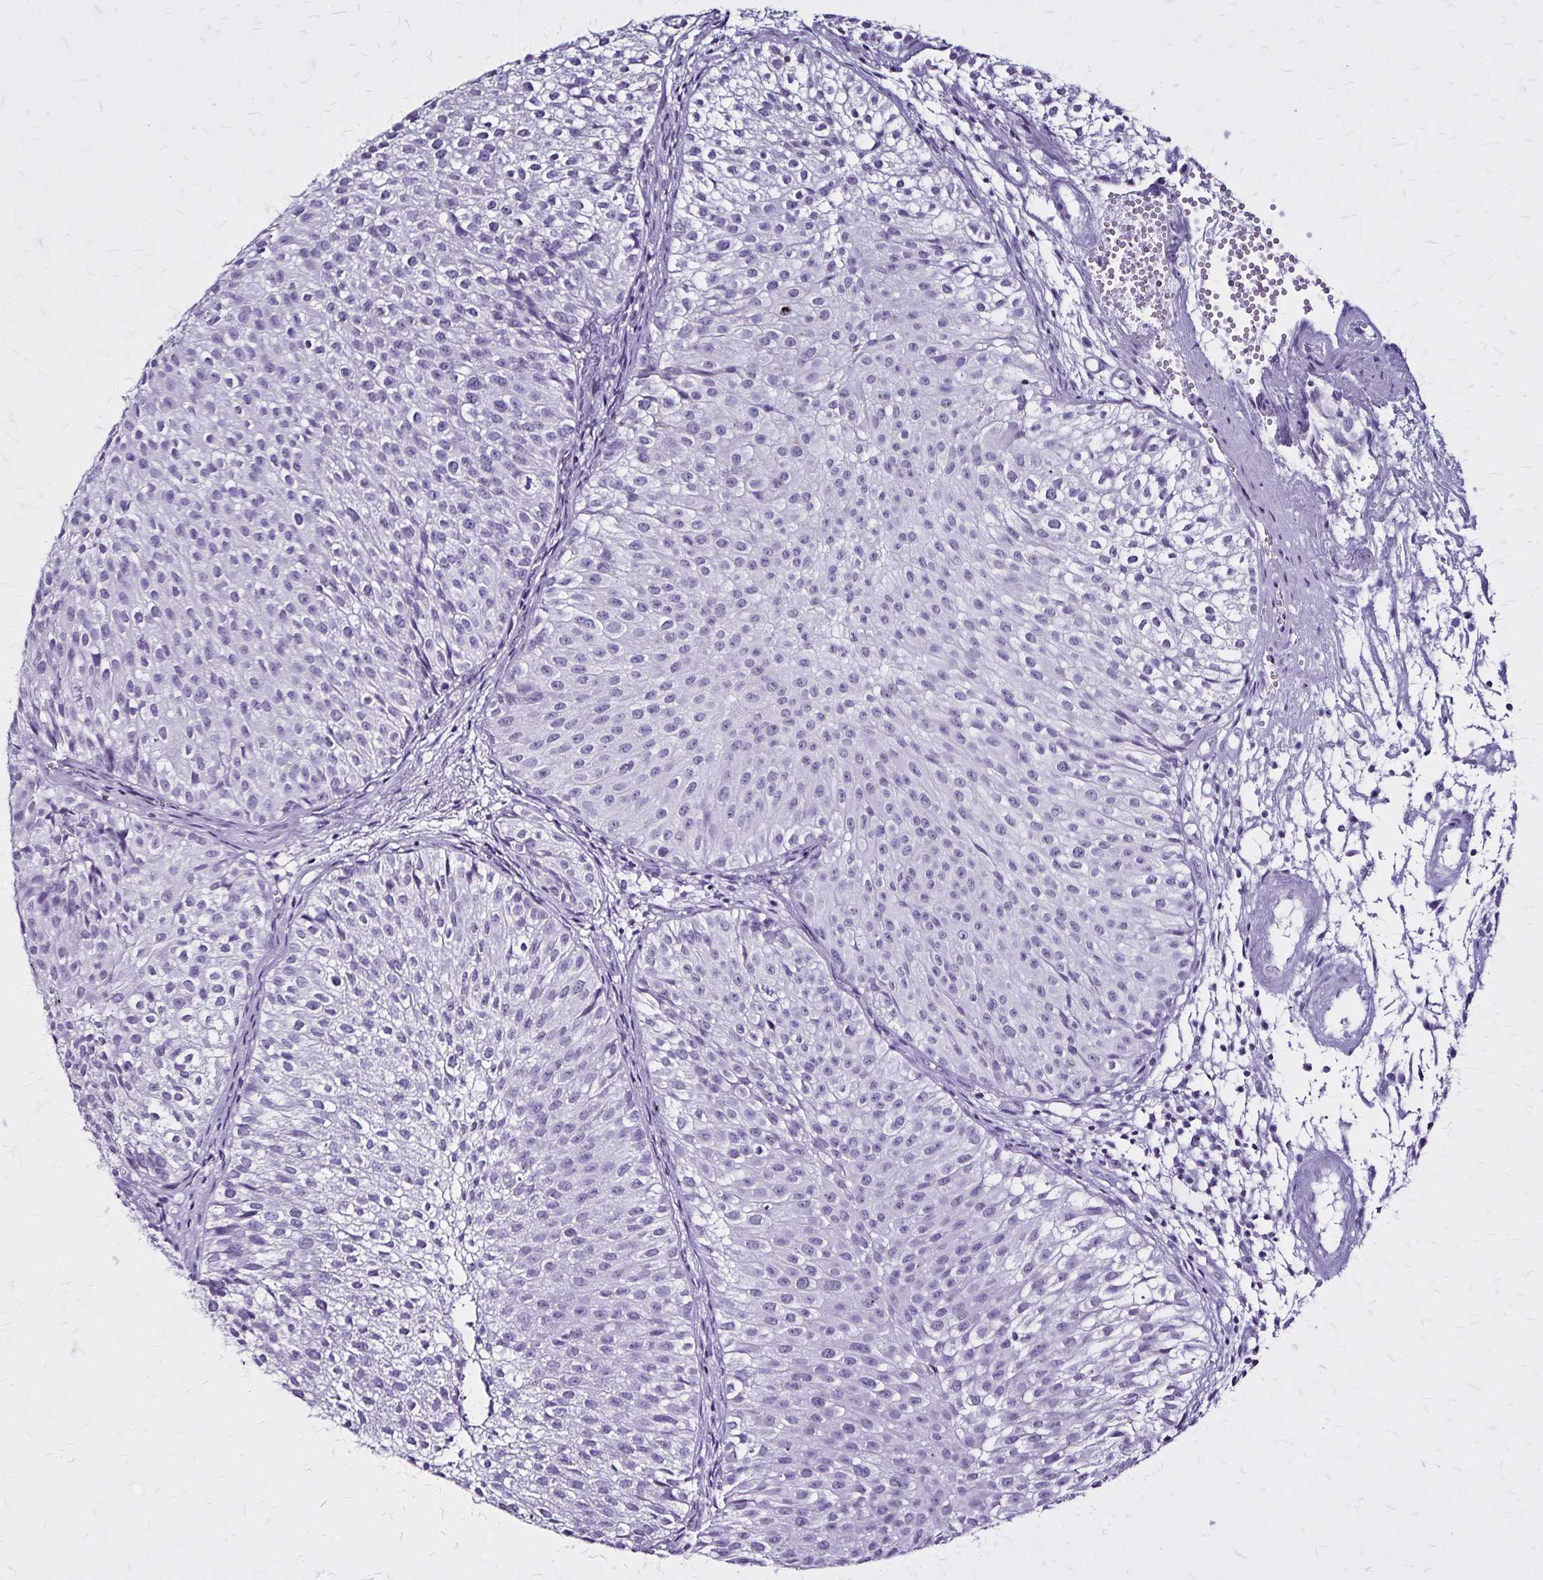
{"staining": {"intensity": "negative", "quantity": "none", "location": "none"}, "tissue": "urothelial cancer", "cell_type": "Tumor cells", "image_type": "cancer", "snomed": [{"axis": "morphology", "description": "Urothelial carcinoma, Low grade"}, {"axis": "topography", "description": "Urinary bladder"}], "caption": "A high-resolution histopathology image shows immunohistochemistry (IHC) staining of urothelial cancer, which exhibits no significant positivity in tumor cells. (Brightfield microscopy of DAB immunohistochemistry (IHC) at high magnification).", "gene": "KRT2", "patient": {"sex": "male", "age": 70}}